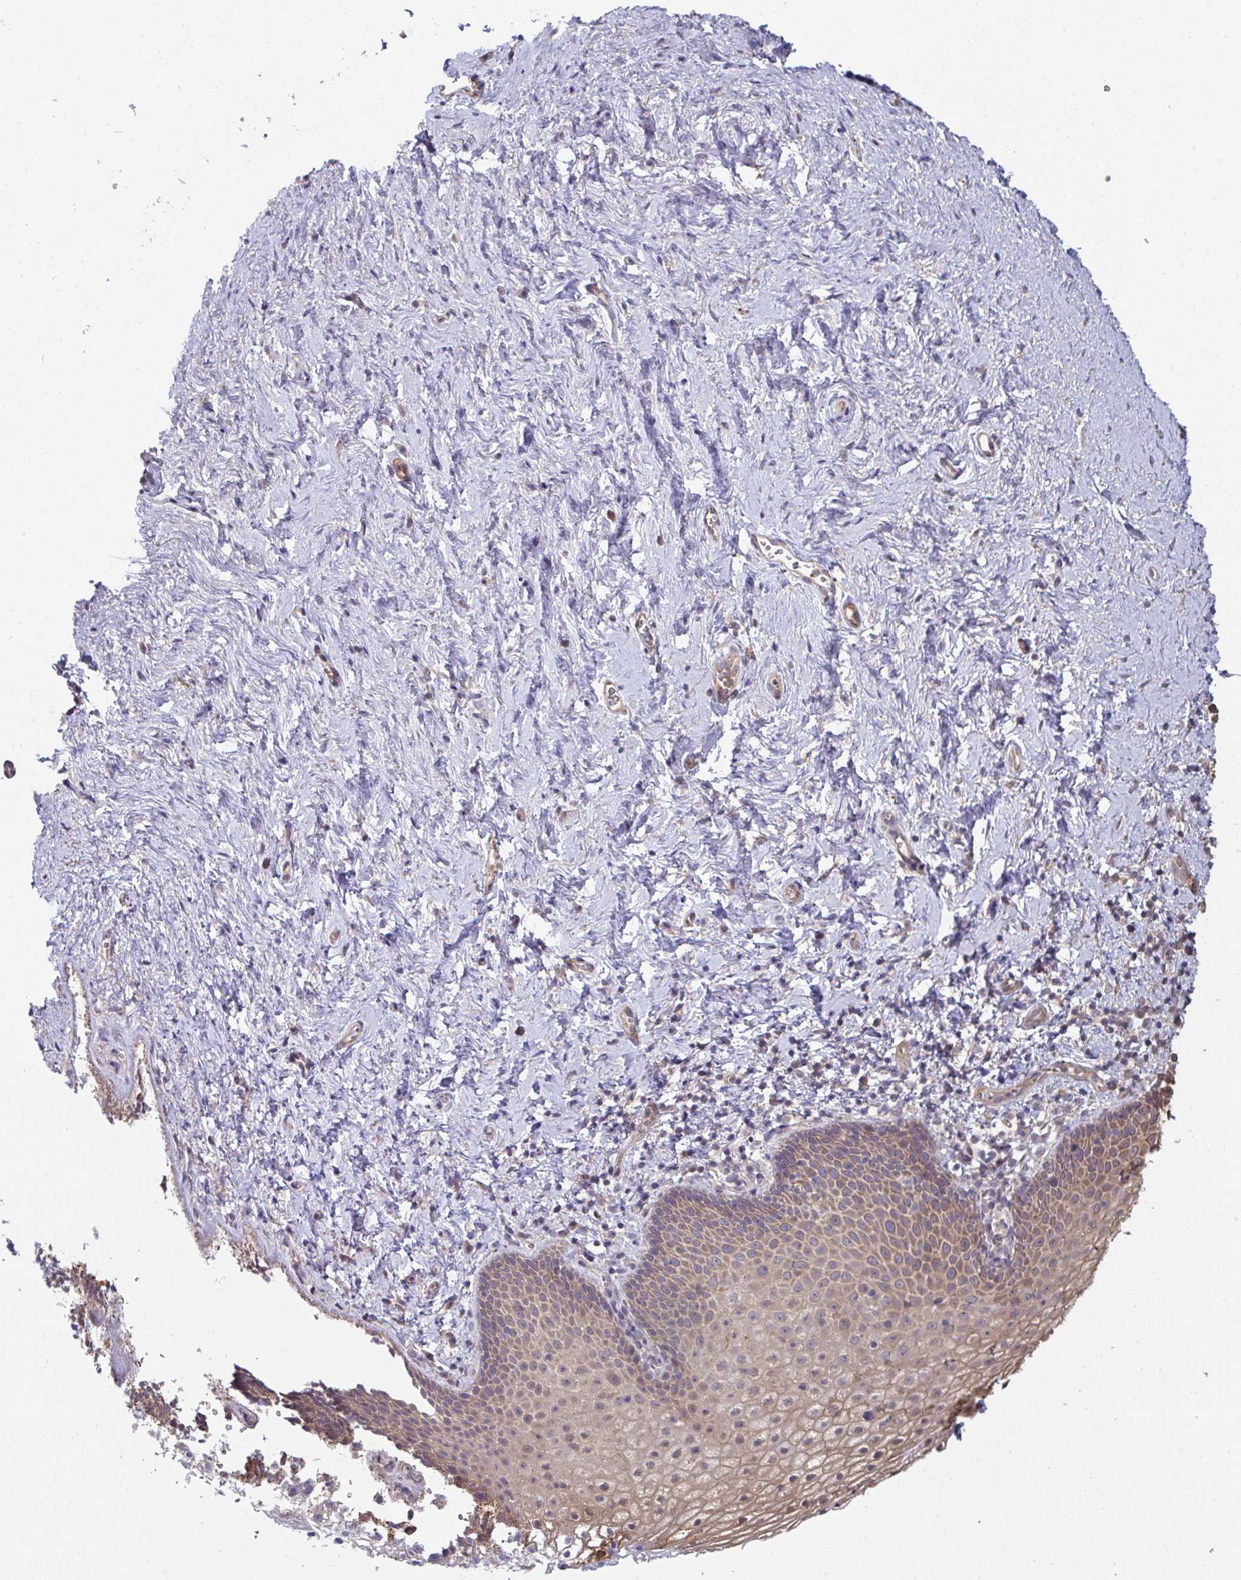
{"staining": {"intensity": "moderate", "quantity": ">75%", "location": "cytoplasmic/membranous"}, "tissue": "vagina", "cell_type": "Squamous epithelial cells", "image_type": "normal", "snomed": [{"axis": "morphology", "description": "Normal tissue, NOS"}, {"axis": "topography", "description": "Vagina"}], "caption": "Approximately >75% of squamous epithelial cells in normal vagina exhibit moderate cytoplasmic/membranous protein positivity as visualized by brown immunohistochemical staining.", "gene": "TTC9C", "patient": {"sex": "female", "age": 61}}